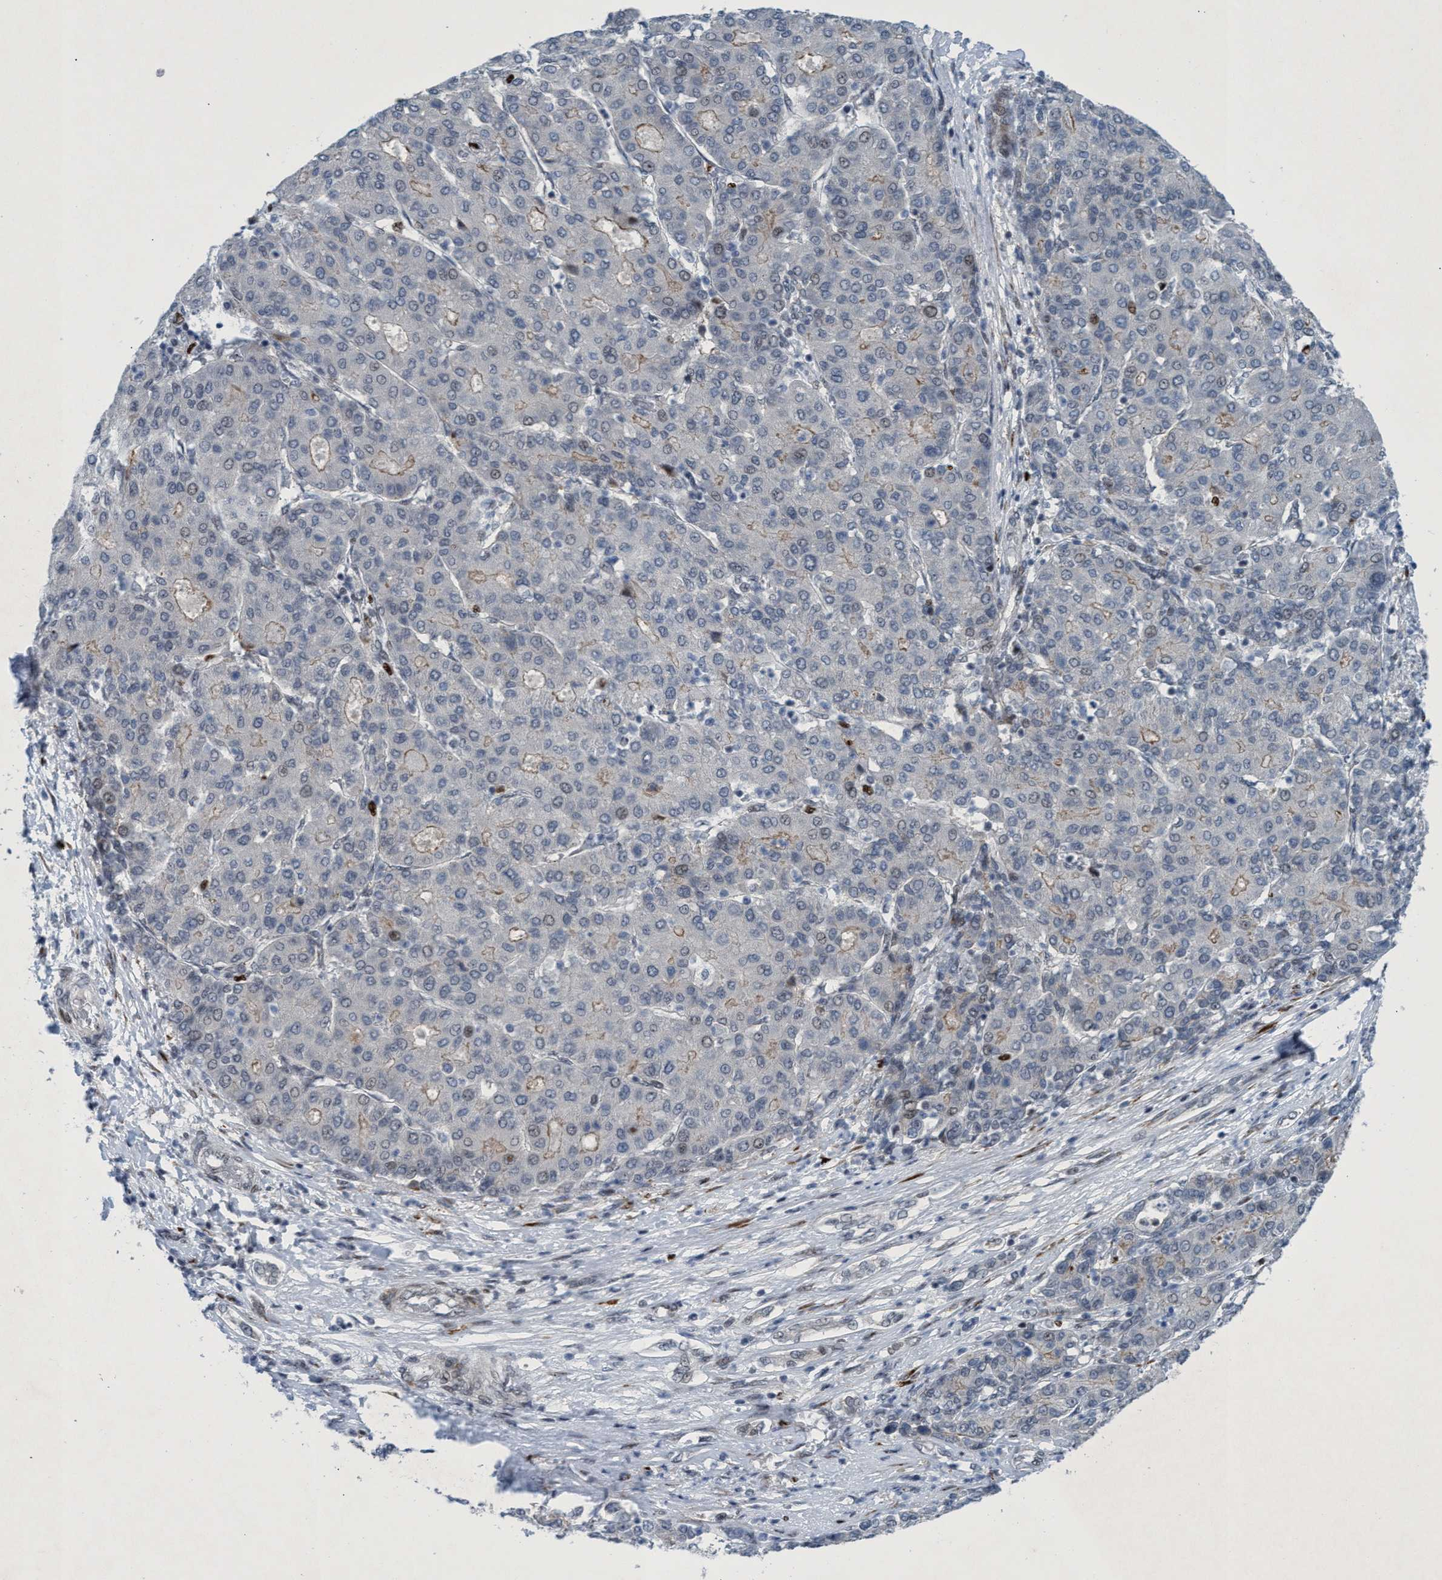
{"staining": {"intensity": "weak", "quantity": "<25%", "location": "cytoplasmic/membranous"}, "tissue": "liver cancer", "cell_type": "Tumor cells", "image_type": "cancer", "snomed": [{"axis": "morphology", "description": "Carcinoma, Hepatocellular, NOS"}, {"axis": "topography", "description": "Liver"}], "caption": "High magnification brightfield microscopy of liver cancer stained with DAB (brown) and counterstained with hematoxylin (blue): tumor cells show no significant expression. Nuclei are stained in blue.", "gene": "CWC27", "patient": {"sex": "male", "age": 65}}